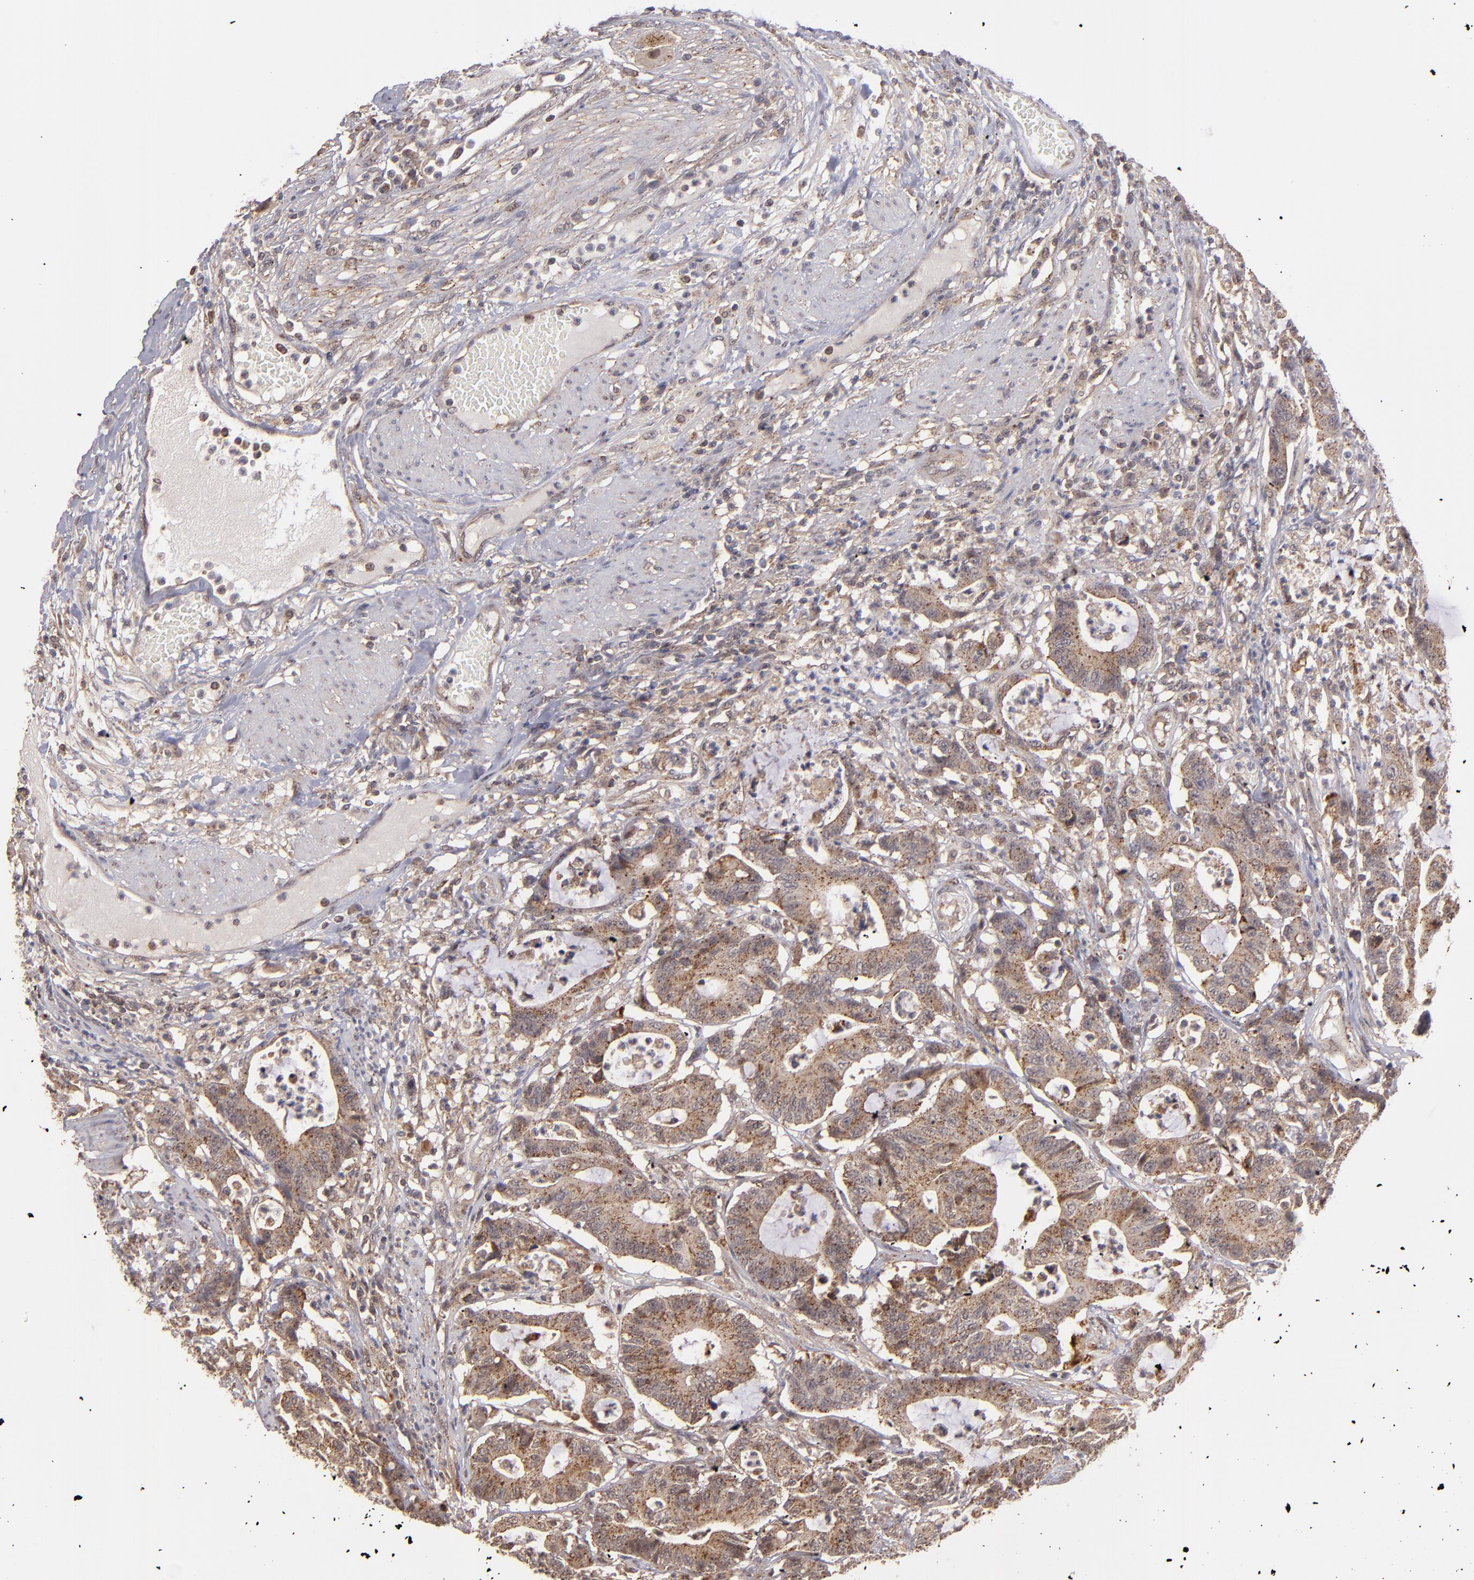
{"staining": {"intensity": "moderate", "quantity": ">75%", "location": "cytoplasmic/membranous"}, "tissue": "colorectal cancer", "cell_type": "Tumor cells", "image_type": "cancer", "snomed": [{"axis": "morphology", "description": "Adenocarcinoma, NOS"}, {"axis": "topography", "description": "Colon"}], "caption": "Immunohistochemical staining of colorectal cancer shows moderate cytoplasmic/membranous protein positivity in about >75% of tumor cells.", "gene": "ZFYVE1", "patient": {"sex": "female", "age": 84}}